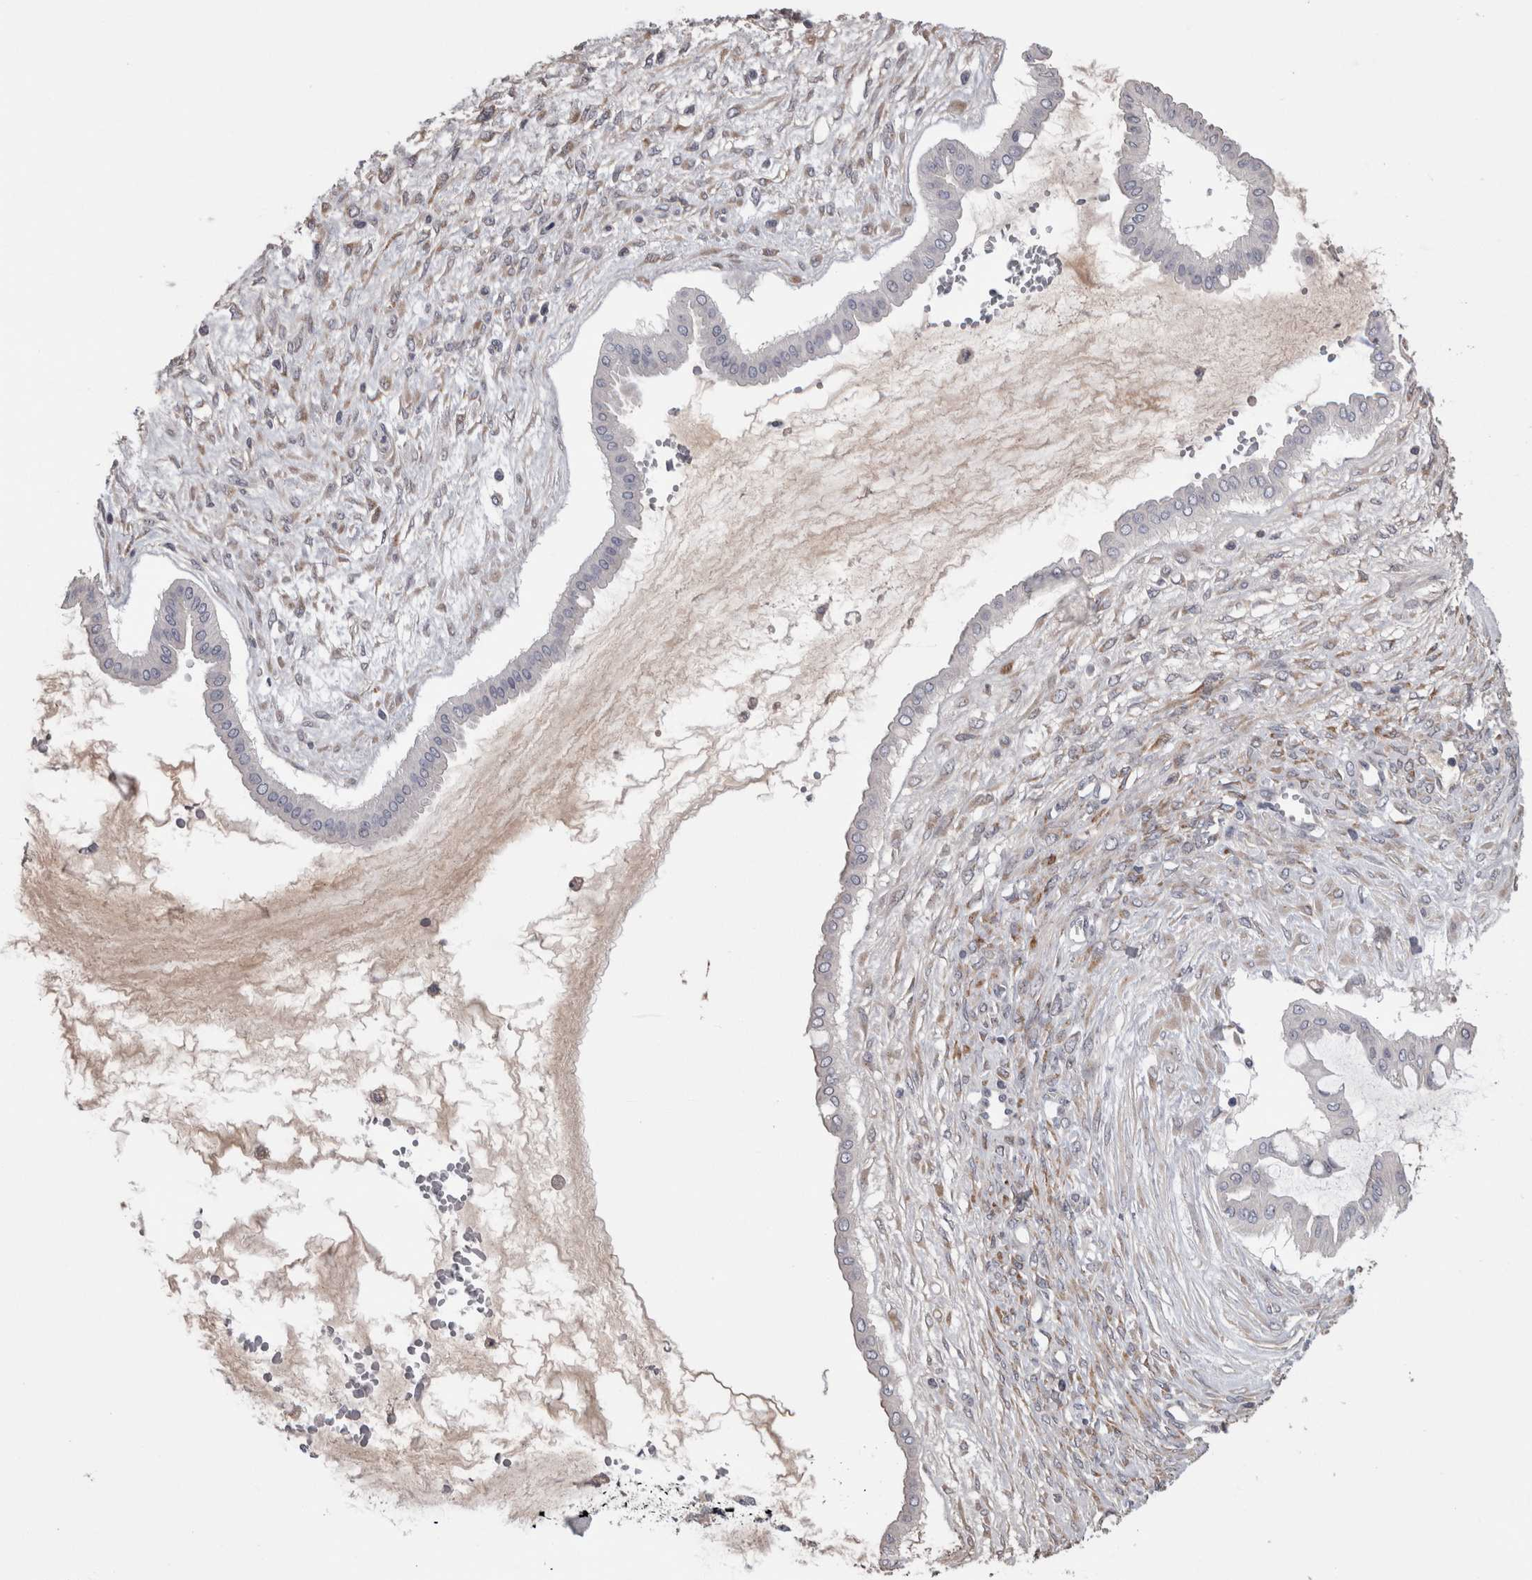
{"staining": {"intensity": "negative", "quantity": "none", "location": "none"}, "tissue": "ovarian cancer", "cell_type": "Tumor cells", "image_type": "cancer", "snomed": [{"axis": "morphology", "description": "Cystadenocarcinoma, mucinous, NOS"}, {"axis": "topography", "description": "Ovary"}], "caption": "There is no significant expression in tumor cells of ovarian cancer (mucinous cystadenocarcinoma).", "gene": "STC1", "patient": {"sex": "female", "age": 73}}